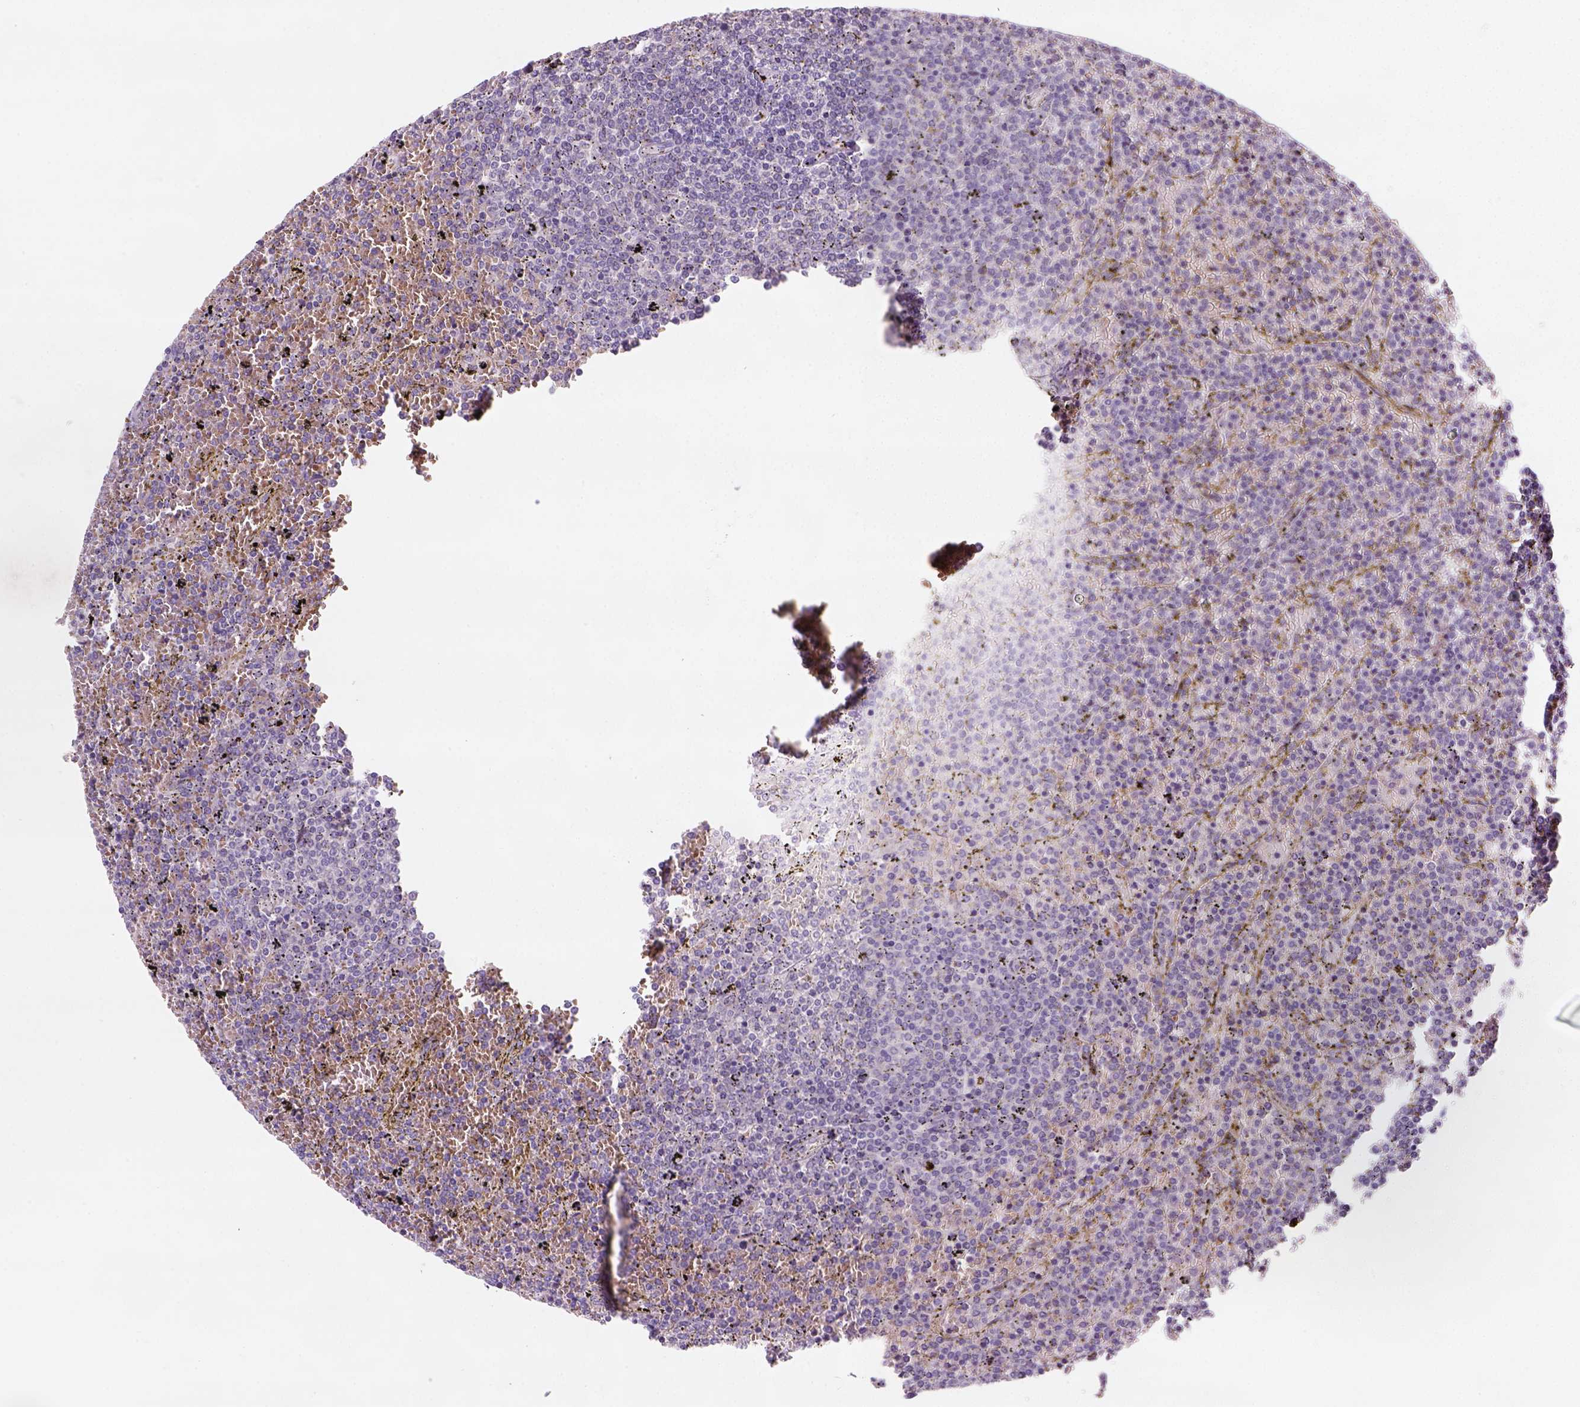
{"staining": {"intensity": "negative", "quantity": "none", "location": "none"}, "tissue": "lymphoma", "cell_type": "Tumor cells", "image_type": "cancer", "snomed": [{"axis": "morphology", "description": "Malignant lymphoma, non-Hodgkin's type, Low grade"}, {"axis": "topography", "description": "Spleen"}], "caption": "A histopathology image of malignant lymphoma, non-Hodgkin's type (low-grade) stained for a protein reveals no brown staining in tumor cells. (Stains: DAB (3,3'-diaminobenzidine) IHC with hematoxylin counter stain, Microscopy: brightfield microscopy at high magnification).", "gene": "ZMAT4", "patient": {"sex": "female", "age": 77}}